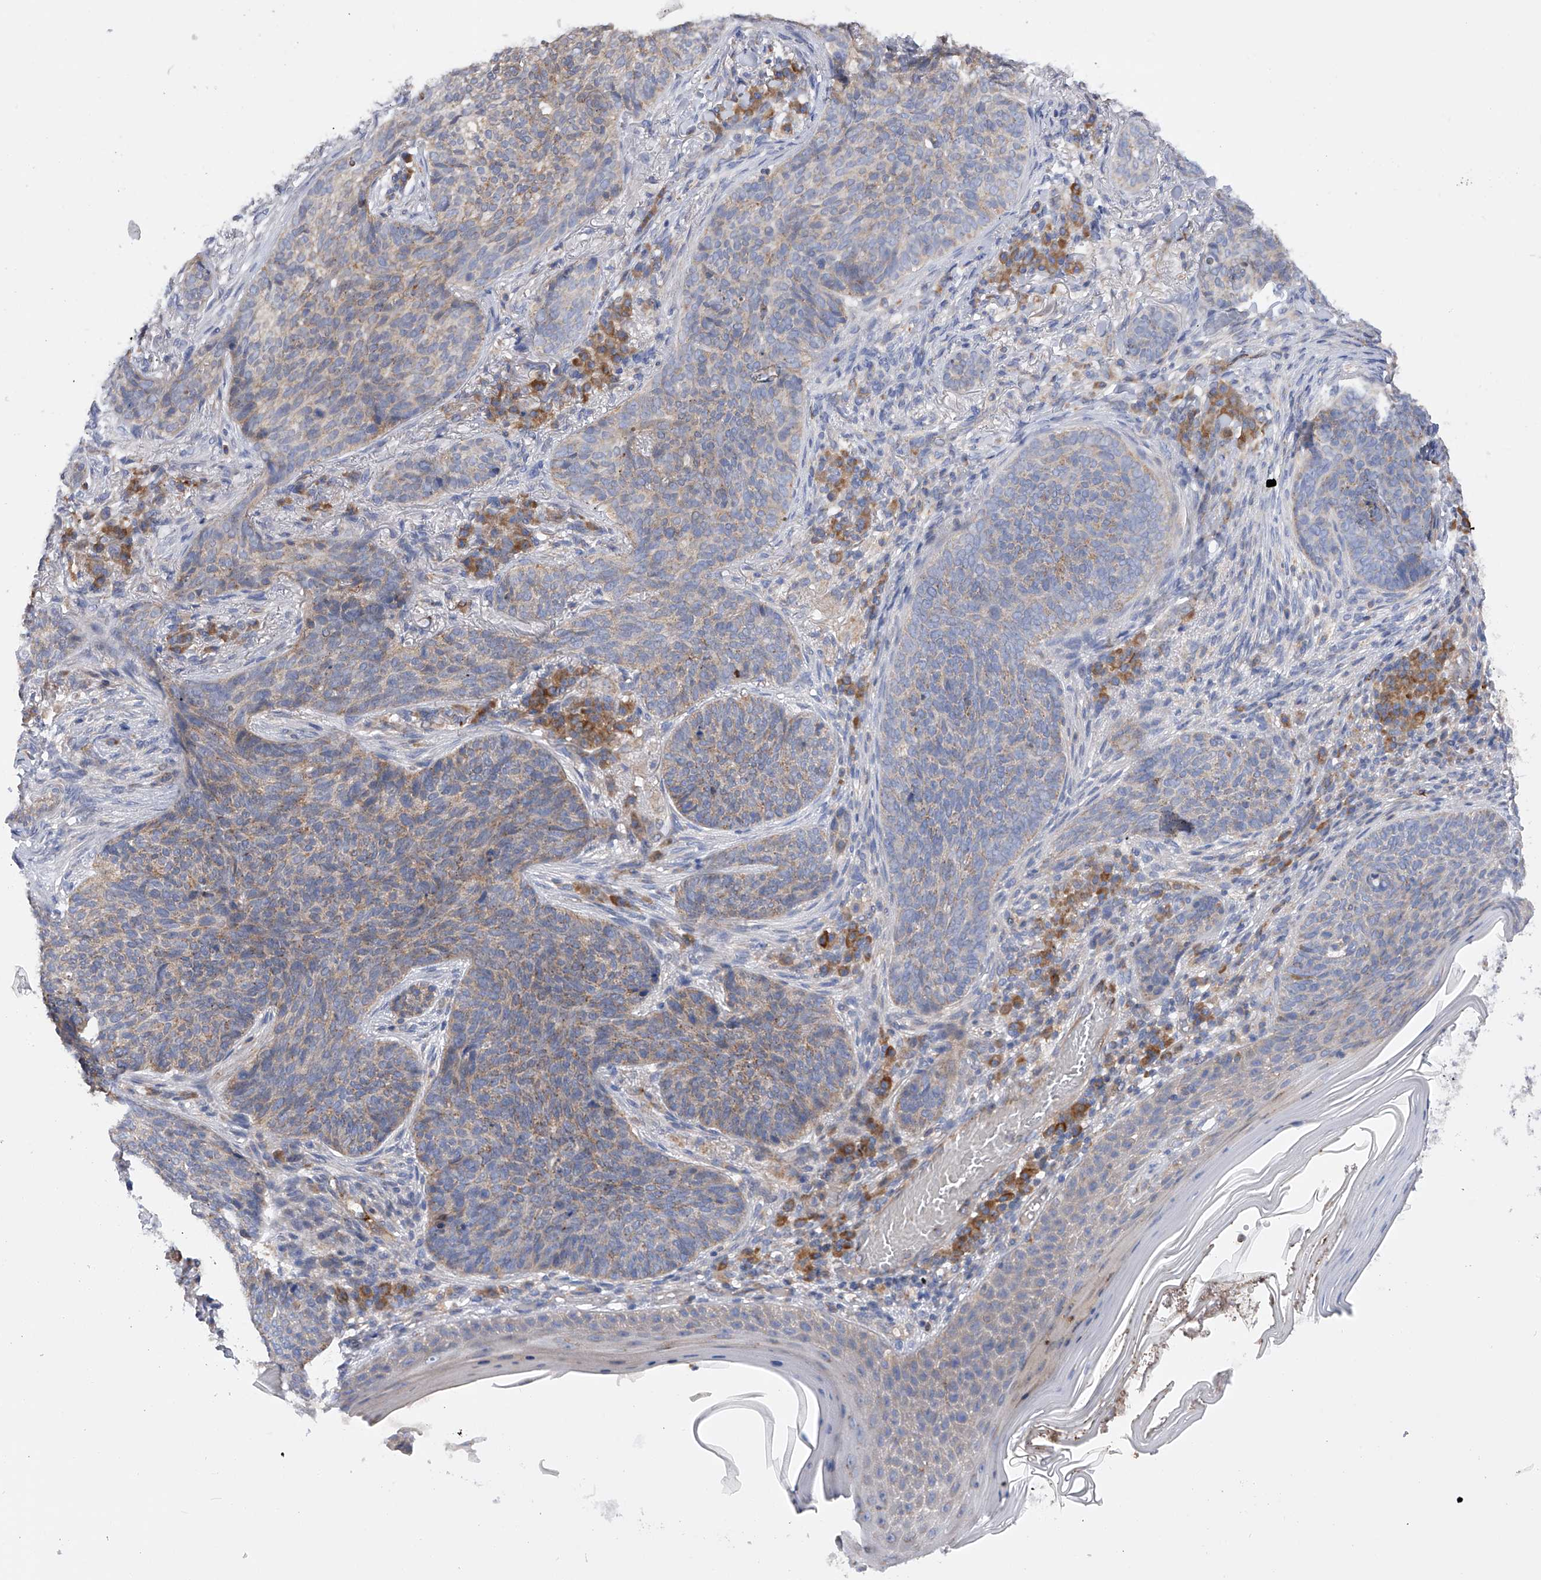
{"staining": {"intensity": "weak", "quantity": "25%-75%", "location": "cytoplasmic/membranous"}, "tissue": "skin cancer", "cell_type": "Tumor cells", "image_type": "cancer", "snomed": [{"axis": "morphology", "description": "Basal cell carcinoma"}, {"axis": "topography", "description": "Skin"}], "caption": "Immunohistochemistry of skin cancer exhibits low levels of weak cytoplasmic/membranous positivity in approximately 25%-75% of tumor cells. (IHC, brightfield microscopy, high magnification).", "gene": "MLYCD", "patient": {"sex": "male", "age": 85}}